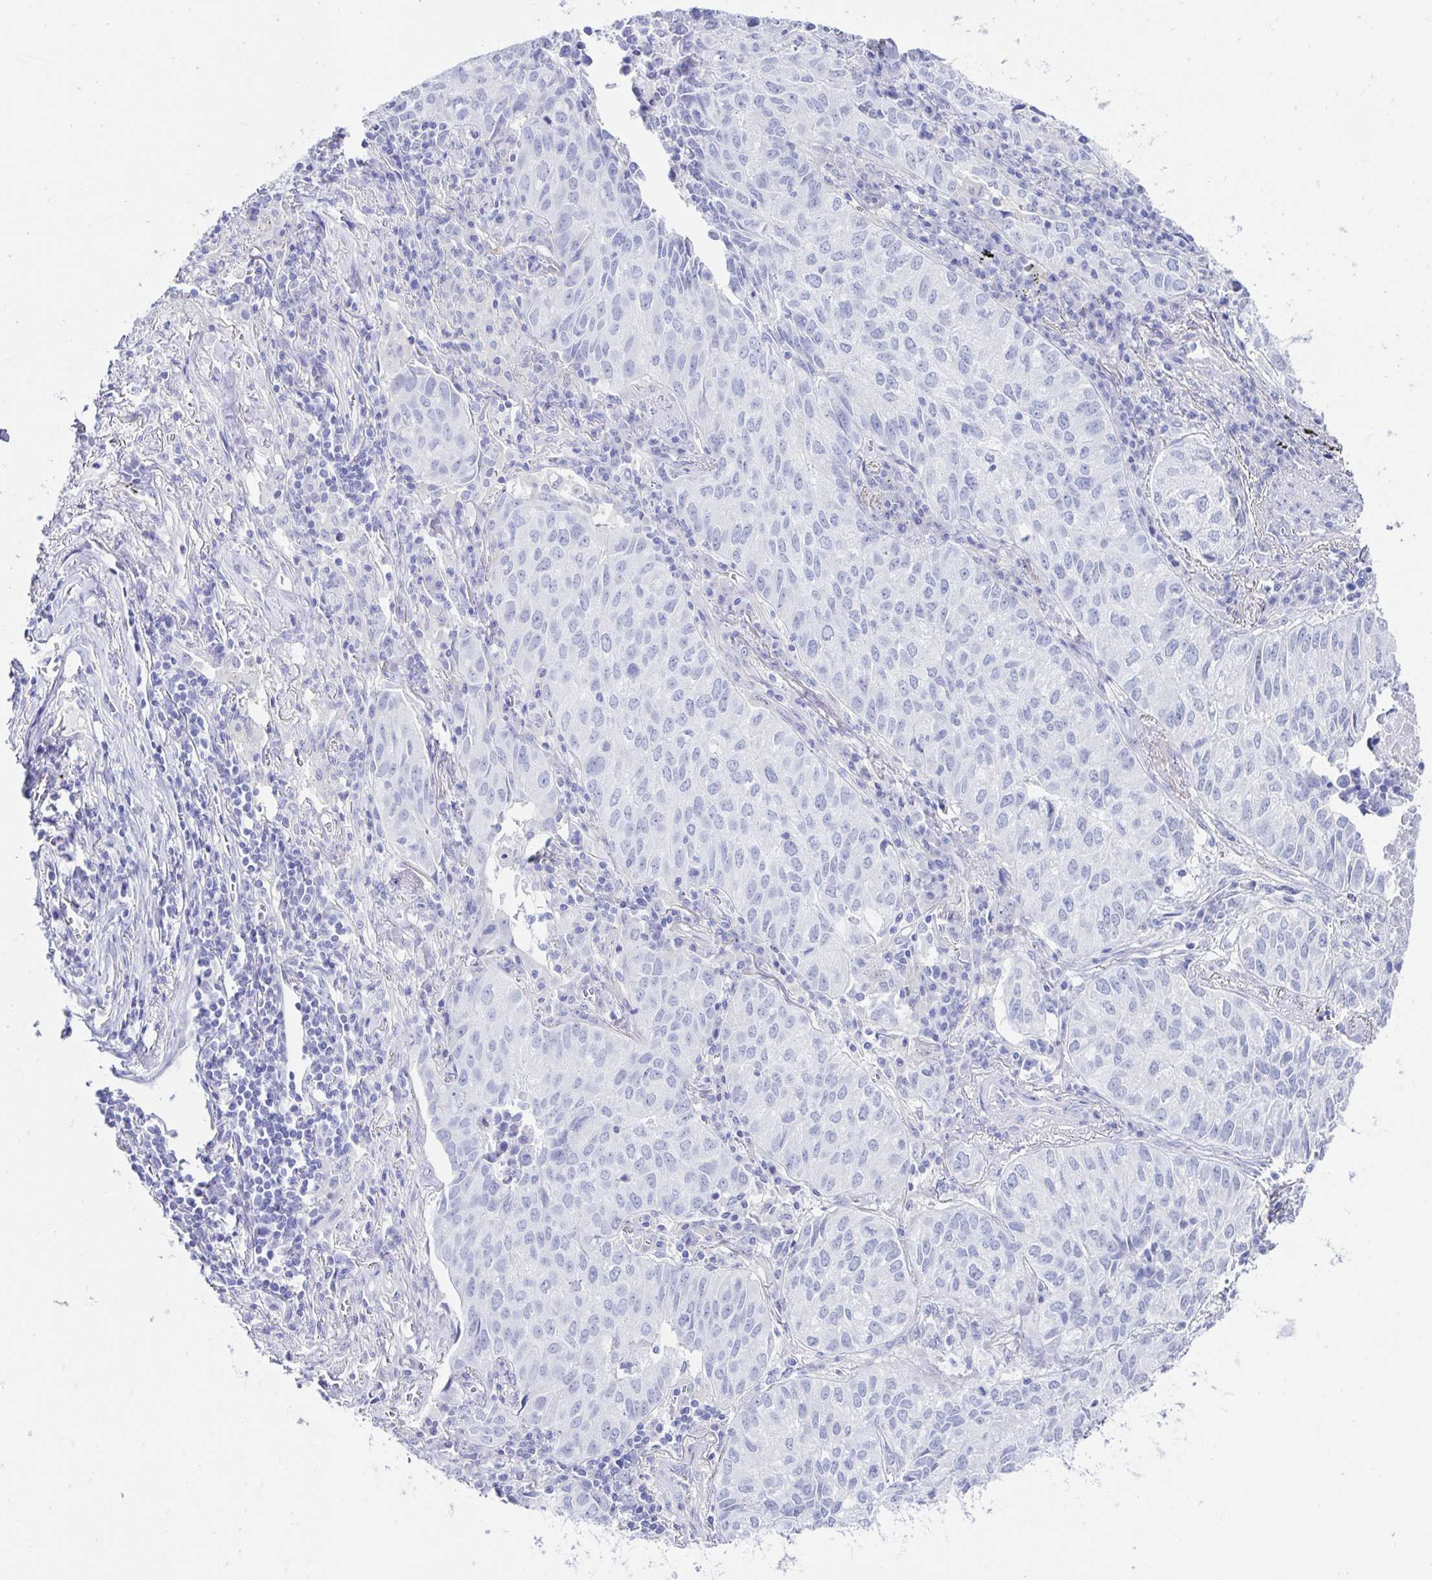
{"staining": {"intensity": "negative", "quantity": "none", "location": "none"}, "tissue": "lung cancer", "cell_type": "Tumor cells", "image_type": "cancer", "snomed": [{"axis": "morphology", "description": "Adenocarcinoma, NOS"}, {"axis": "topography", "description": "Lung"}], "caption": "Protein analysis of adenocarcinoma (lung) exhibits no significant positivity in tumor cells.", "gene": "CA9", "patient": {"sex": "female", "age": 50}}